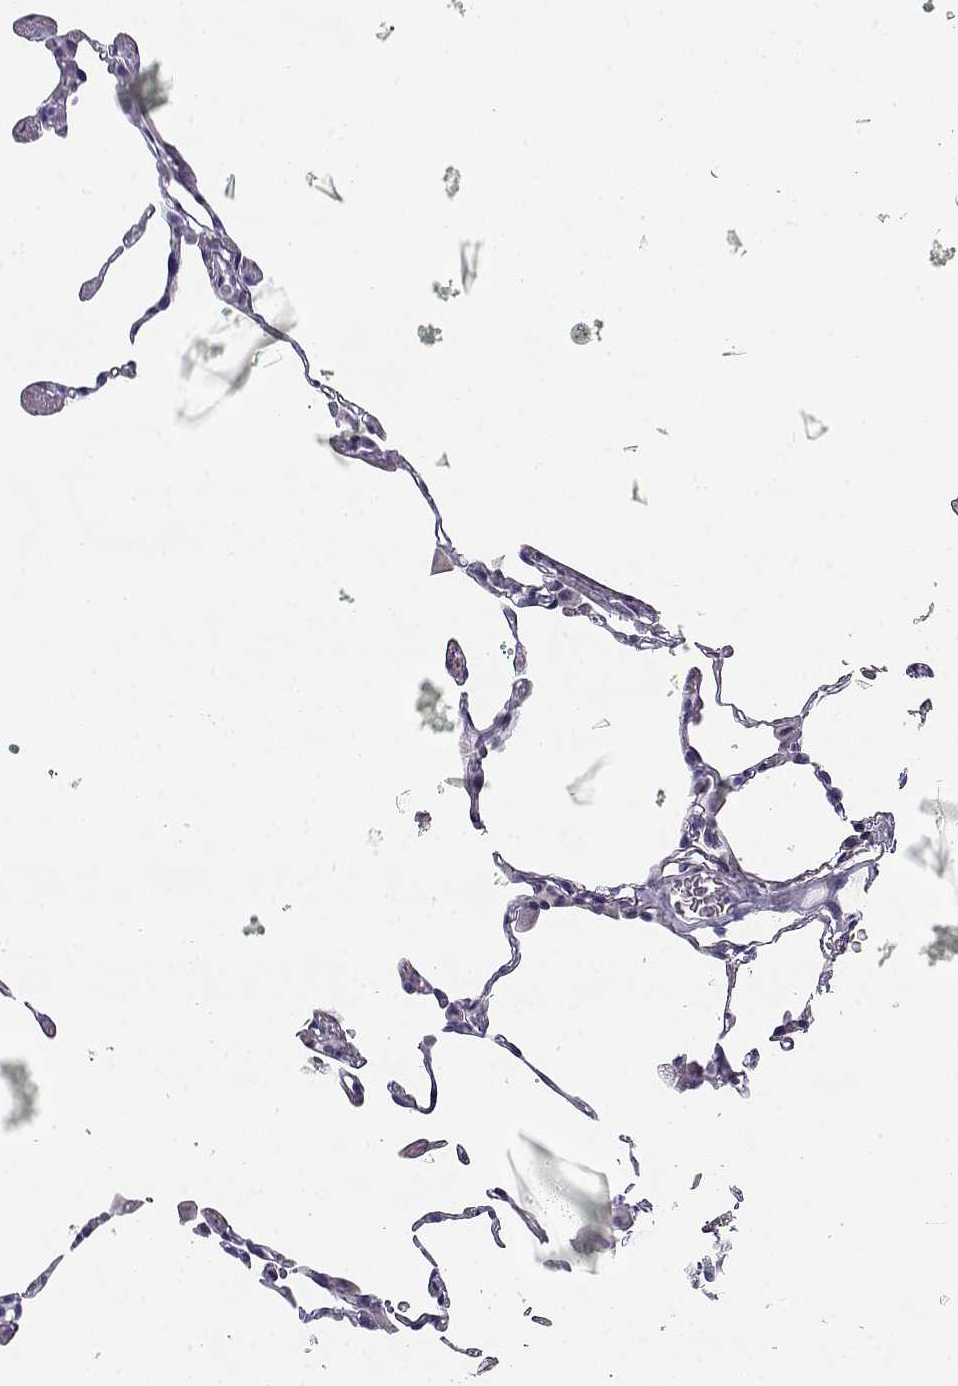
{"staining": {"intensity": "negative", "quantity": "none", "location": "none"}, "tissue": "lung", "cell_type": "Alveolar cells", "image_type": "normal", "snomed": [{"axis": "morphology", "description": "Normal tissue, NOS"}, {"axis": "topography", "description": "Lung"}], "caption": "A histopathology image of lung stained for a protein demonstrates no brown staining in alveolar cells. (DAB (3,3'-diaminobenzidine) immunohistochemistry with hematoxylin counter stain).", "gene": "CREB3L3", "patient": {"sex": "female", "age": 57}}